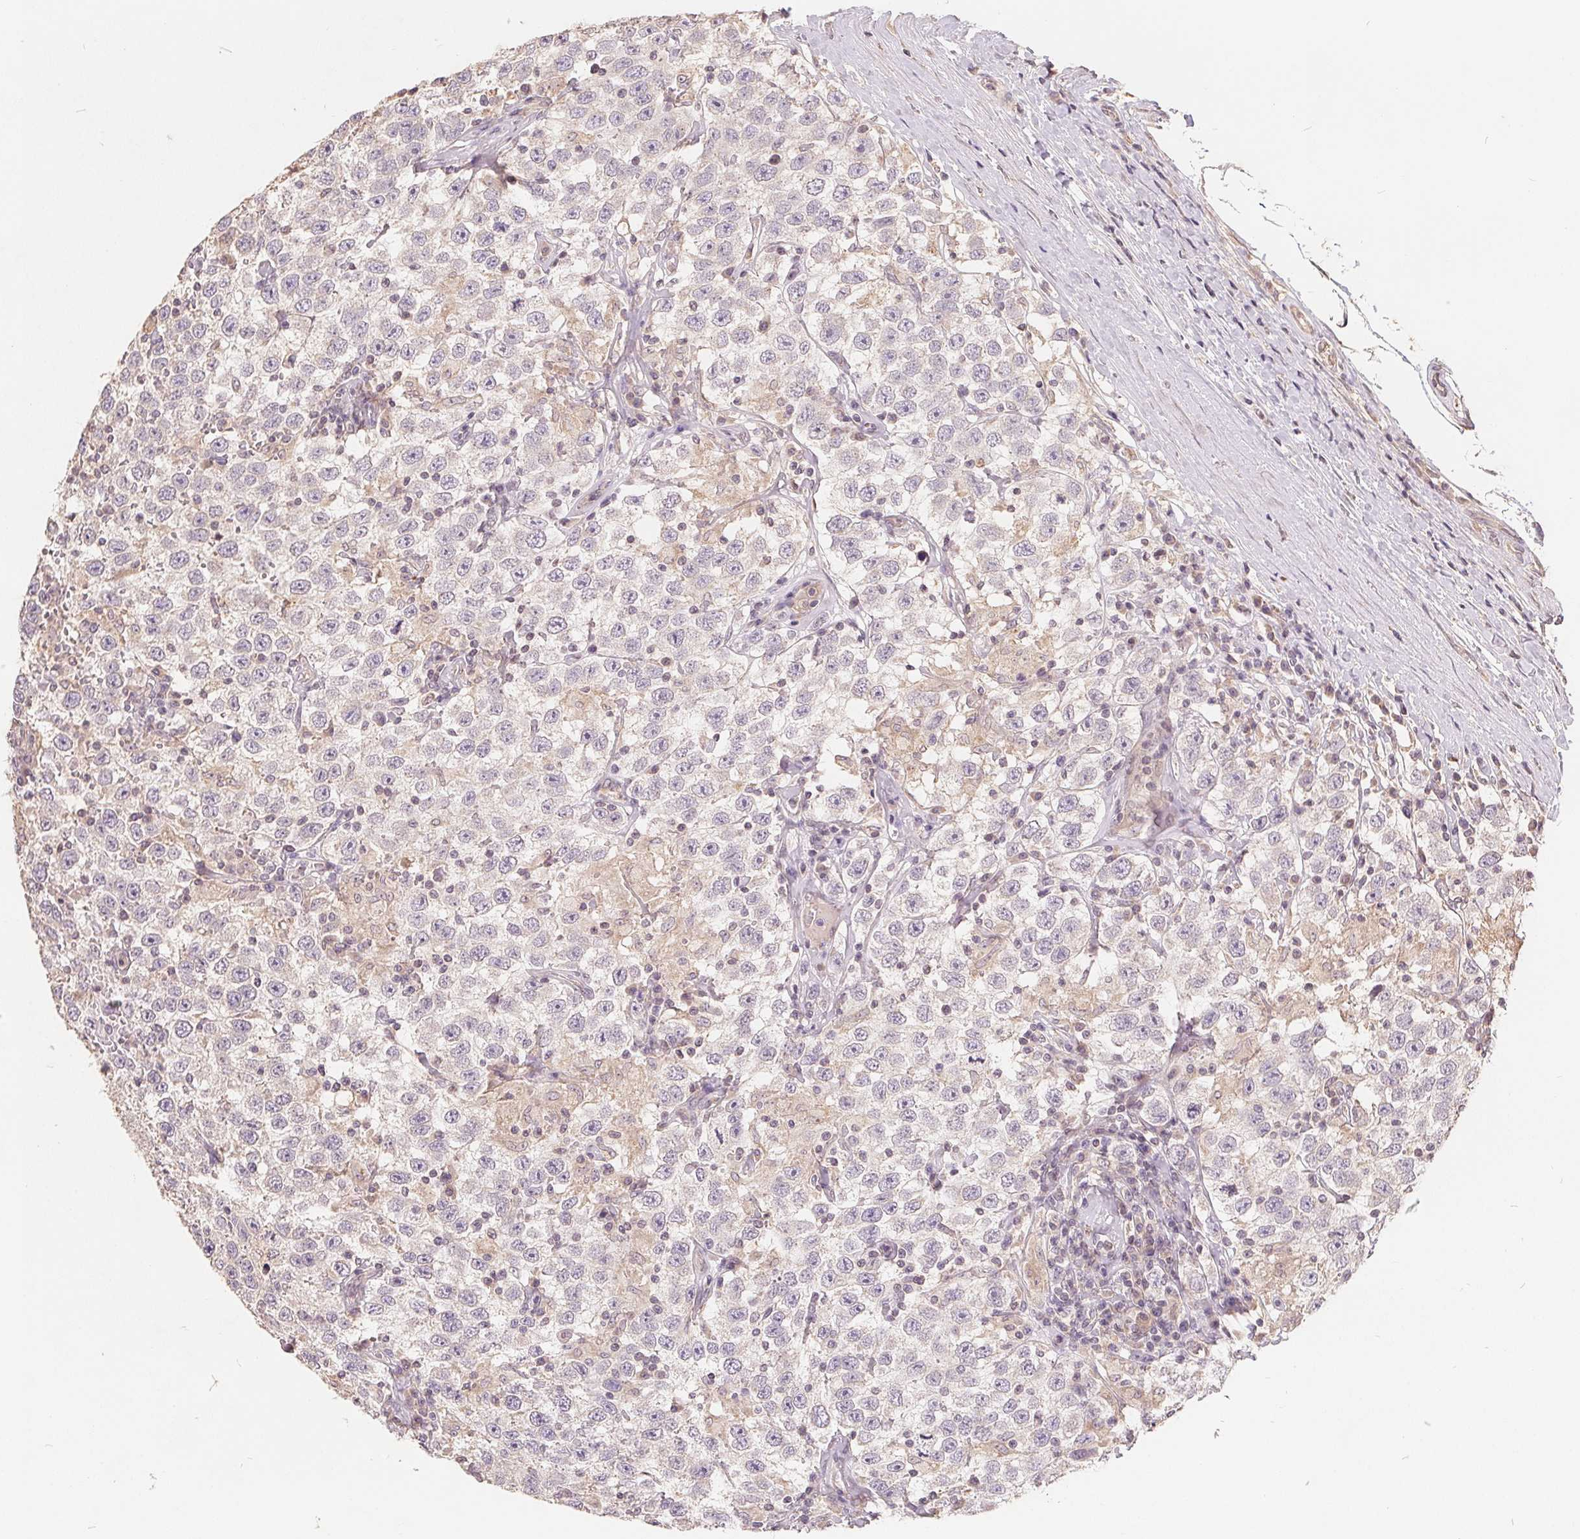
{"staining": {"intensity": "negative", "quantity": "none", "location": "none"}, "tissue": "testis cancer", "cell_type": "Tumor cells", "image_type": "cancer", "snomed": [{"axis": "morphology", "description": "Seminoma, NOS"}, {"axis": "topography", "description": "Testis"}], "caption": "Immunohistochemistry (IHC) of human seminoma (testis) reveals no staining in tumor cells.", "gene": "CDIPT", "patient": {"sex": "male", "age": 41}}